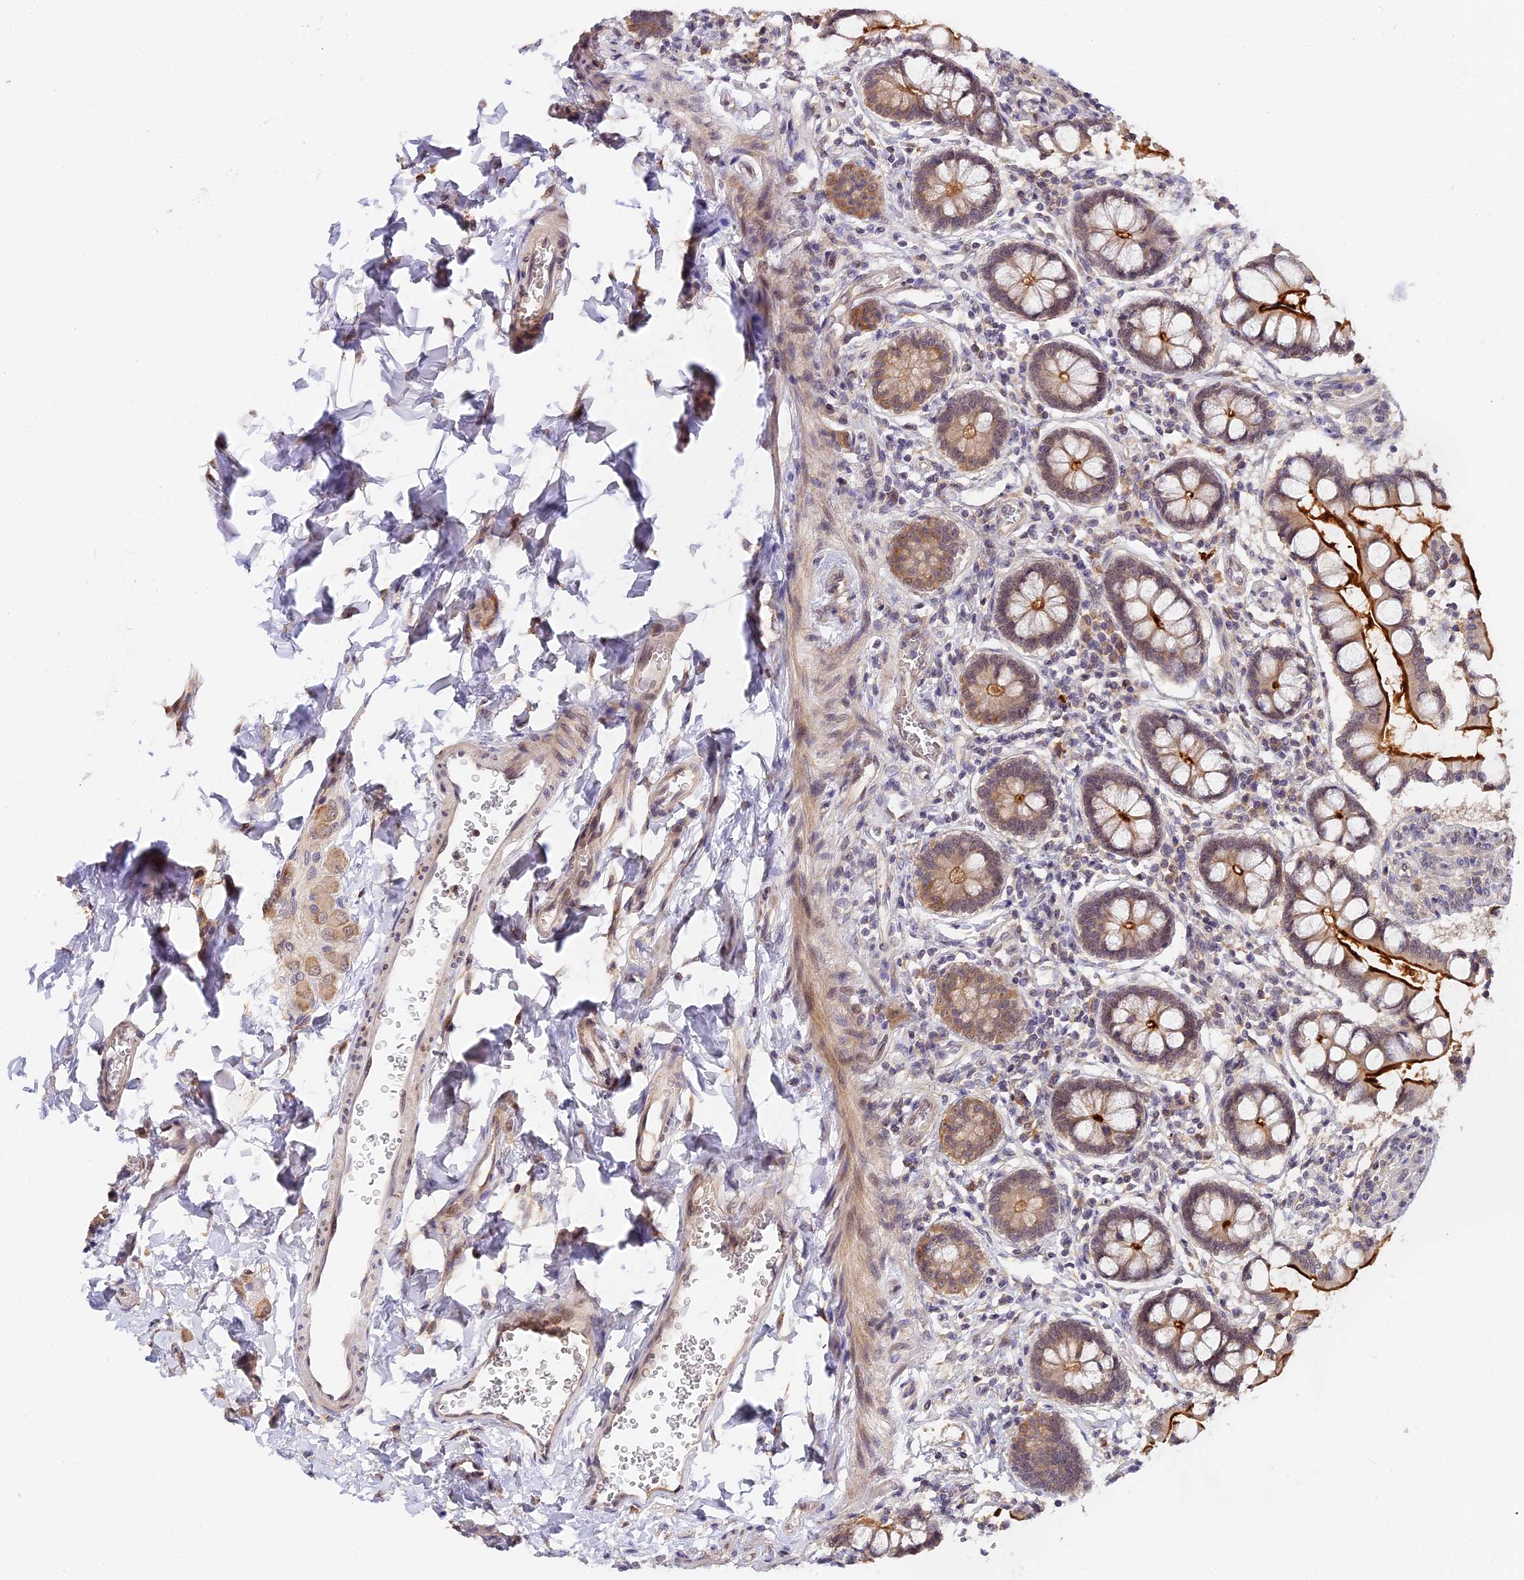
{"staining": {"intensity": "strong", "quantity": ">75%", "location": "cytoplasmic/membranous"}, "tissue": "small intestine", "cell_type": "Glandular cells", "image_type": "normal", "snomed": [{"axis": "morphology", "description": "Normal tissue, NOS"}, {"axis": "topography", "description": "Small intestine"}], "caption": "Protein positivity by IHC displays strong cytoplasmic/membranous staining in approximately >75% of glandular cells in normal small intestine. (DAB (3,3'-diaminobenzidine) = brown stain, brightfield microscopy at high magnification).", "gene": "IMPACT", "patient": {"sex": "male", "age": 52}}